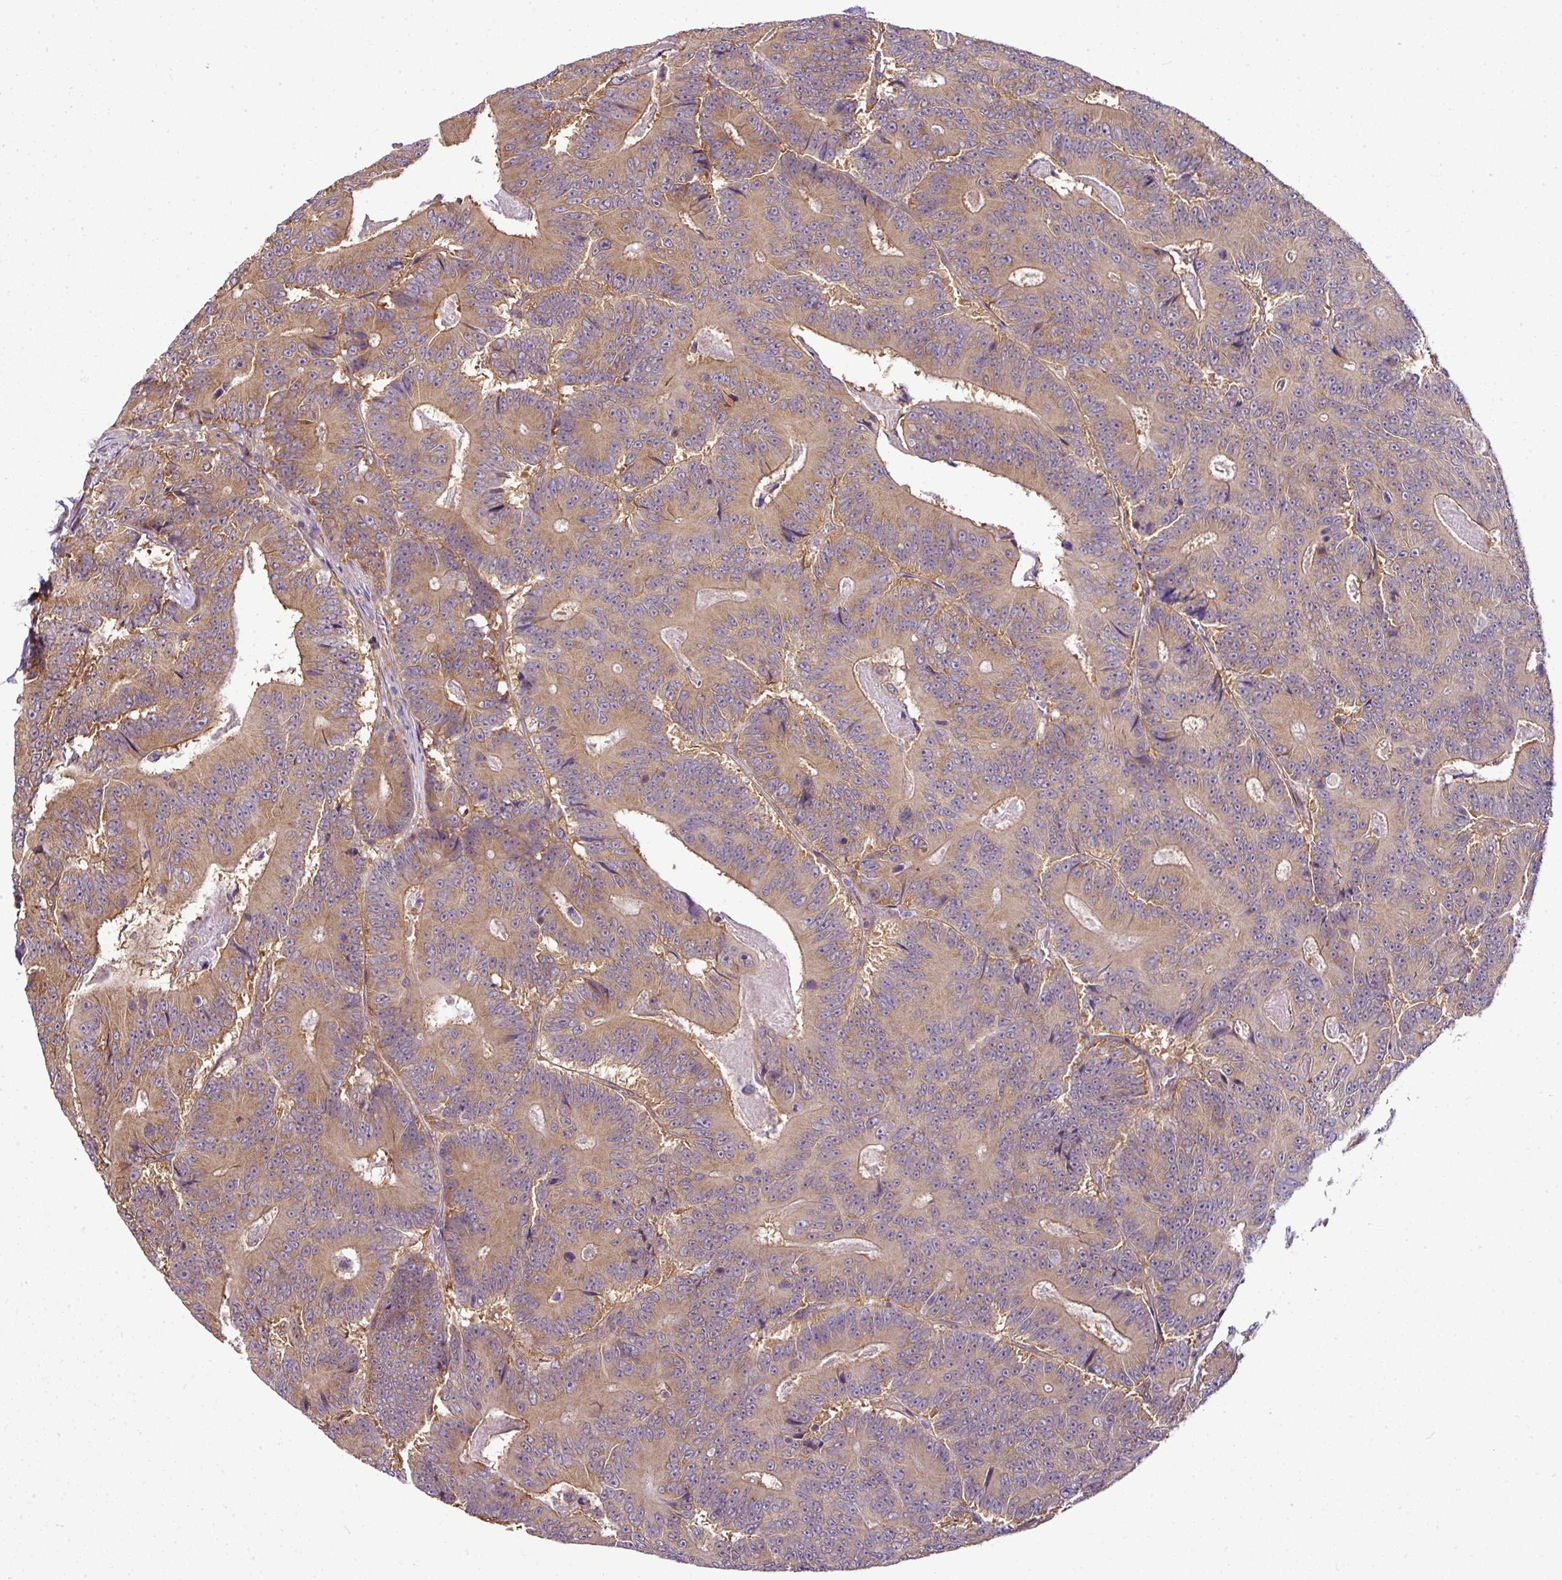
{"staining": {"intensity": "moderate", "quantity": ">75%", "location": "cytoplasmic/membranous"}, "tissue": "colorectal cancer", "cell_type": "Tumor cells", "image_type": "cancer", "snomed": [{"axis": "morphology", "description": "Adenocarcinoma, NOS"}, {"axis": "topography", "description": "Colon"}], "caption": "A brown stain highlights moderate cytoplasmic/membranous expression of a protein in human colorectal cancer (adenocarcinoma) tumor cells.", "gene": "RBM4B", "patient": {"sex": "male", "age": 83}}